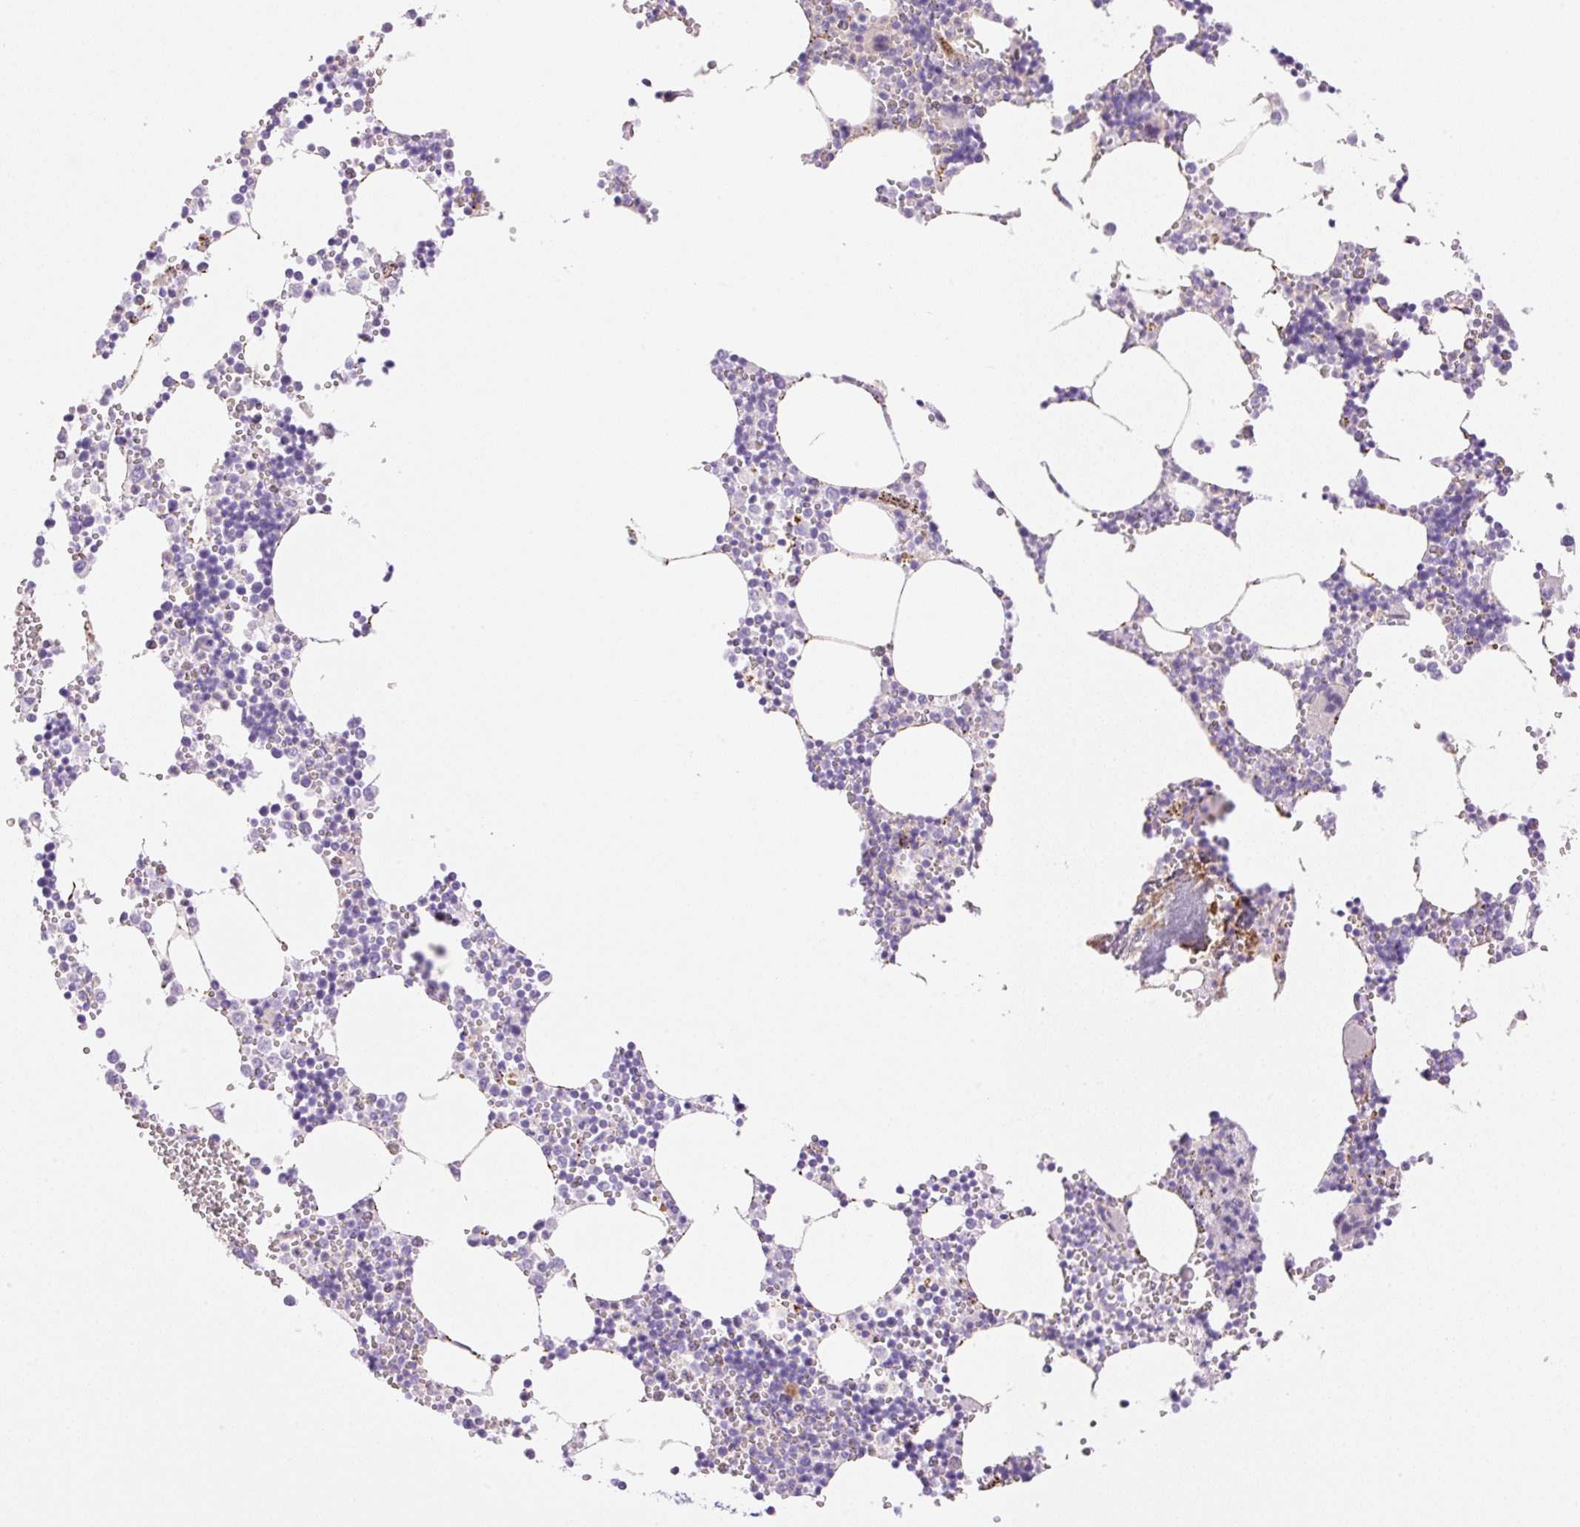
{"staining": {"intensity": "weak", "quantity": "<25%", "location": "cytoplasmic/membranous"}, "tissue": "bone marrow", "cell_type": "Hematopoietic cells", "image_type": "normal", "snomed": [{"axis": "morphology", "description": "Normal tissue, NOS"}, {"axis": "topography", "description": "Bone marrow"}], "caption": "Hematopoietic cells show no significant protein staining in normal bone marrow. (DAB (3,3'-diaminobenzidine) IHC visualized using brightfield microscopy, high magnification).", "gene": "EHD1", "patient": {"sex": "male", "age": 54}}